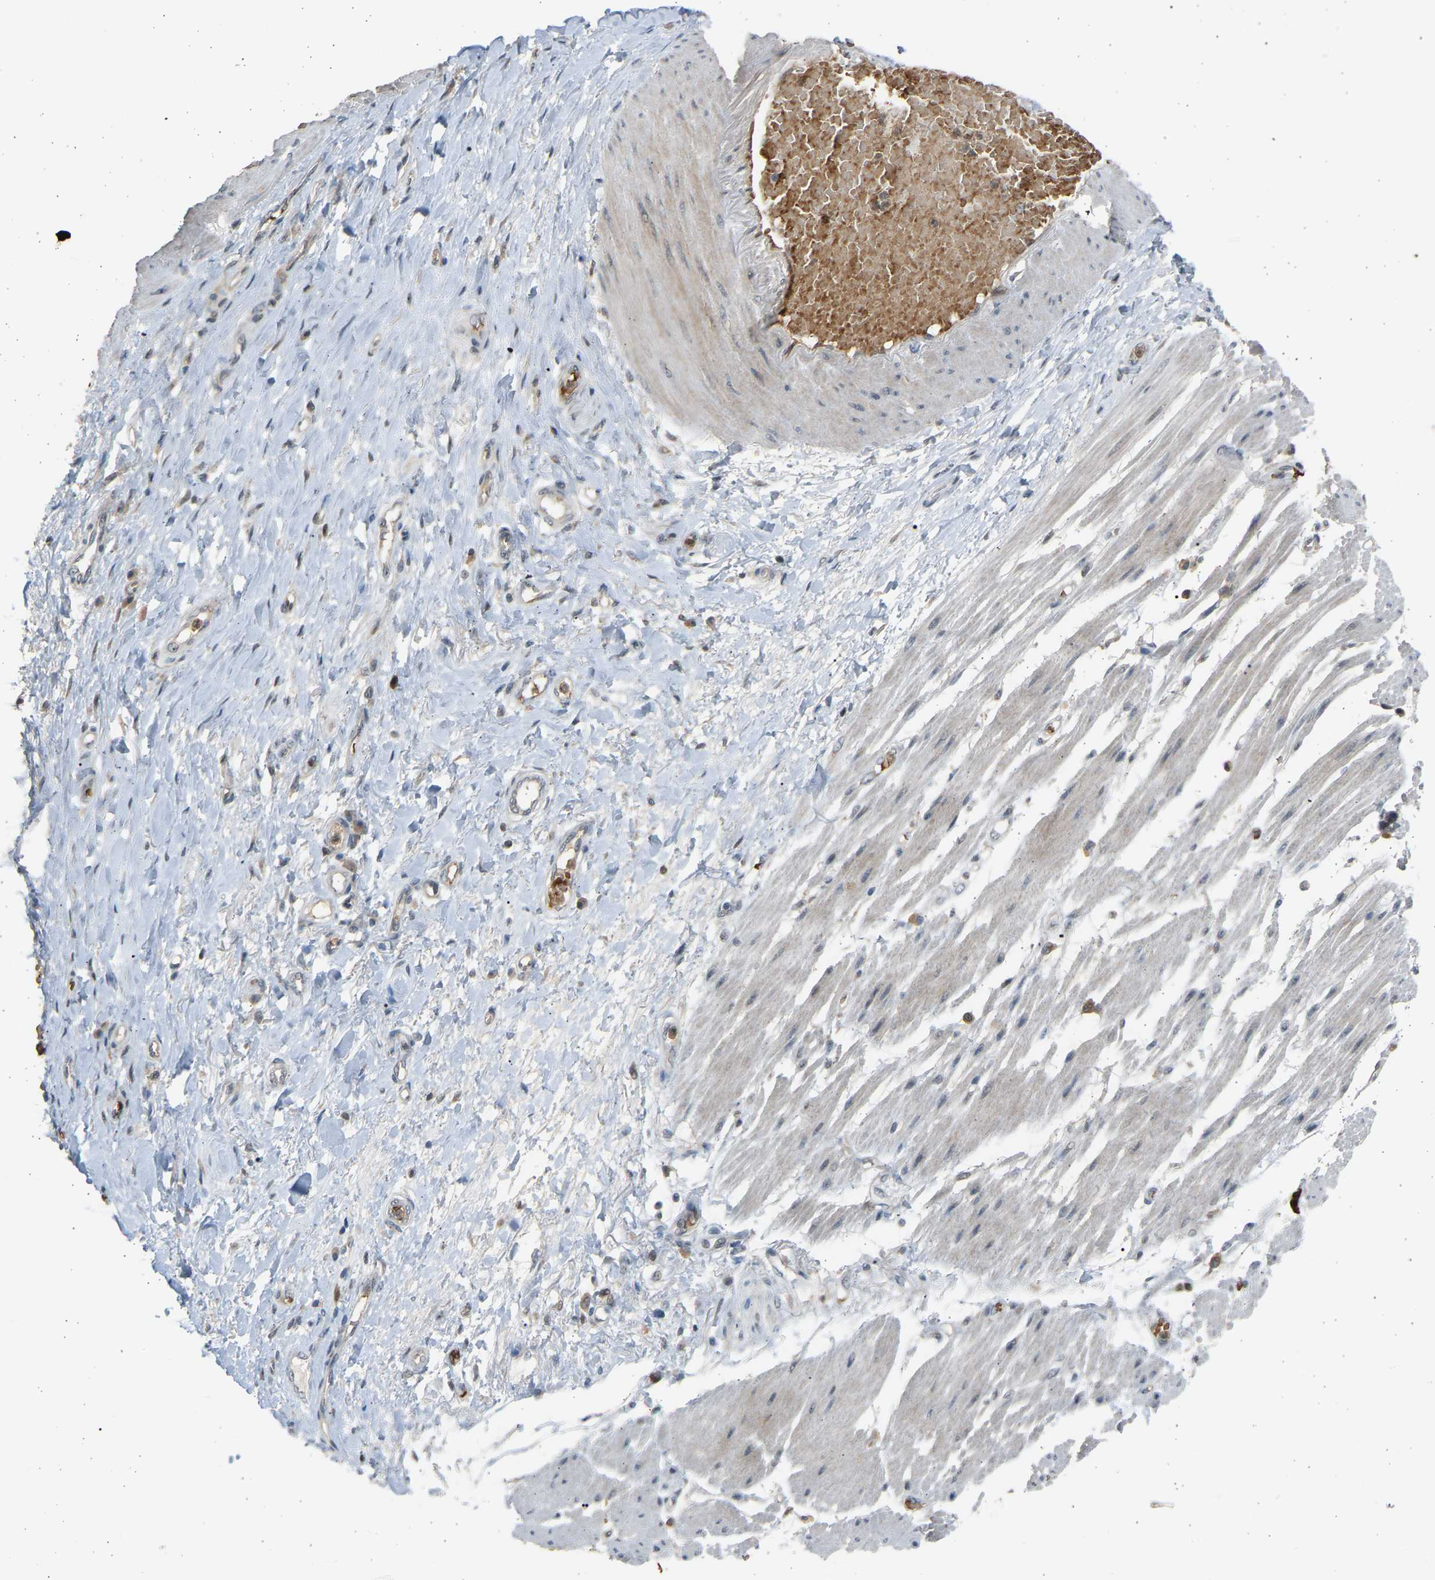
{"staining": {"intensity": "negative", "quantity": "none", "location": "none"}, "tissue": "adipose tissue", "cell_type": "Adipocytes", "image_type": "normal", "snomed": [{"axis": "morphology", "description": "Normal tissue, NOS"}, {"axis": "morphology", "description": "Adenocarcinoma, NOS"}, {"axis": "topography", "description": "Esophagus"}], "caption": "There is no significant staining in adipocytes of adipose tissue.", "gene": "BIRC2", "patient": {"sex": "male", "age": 62}}